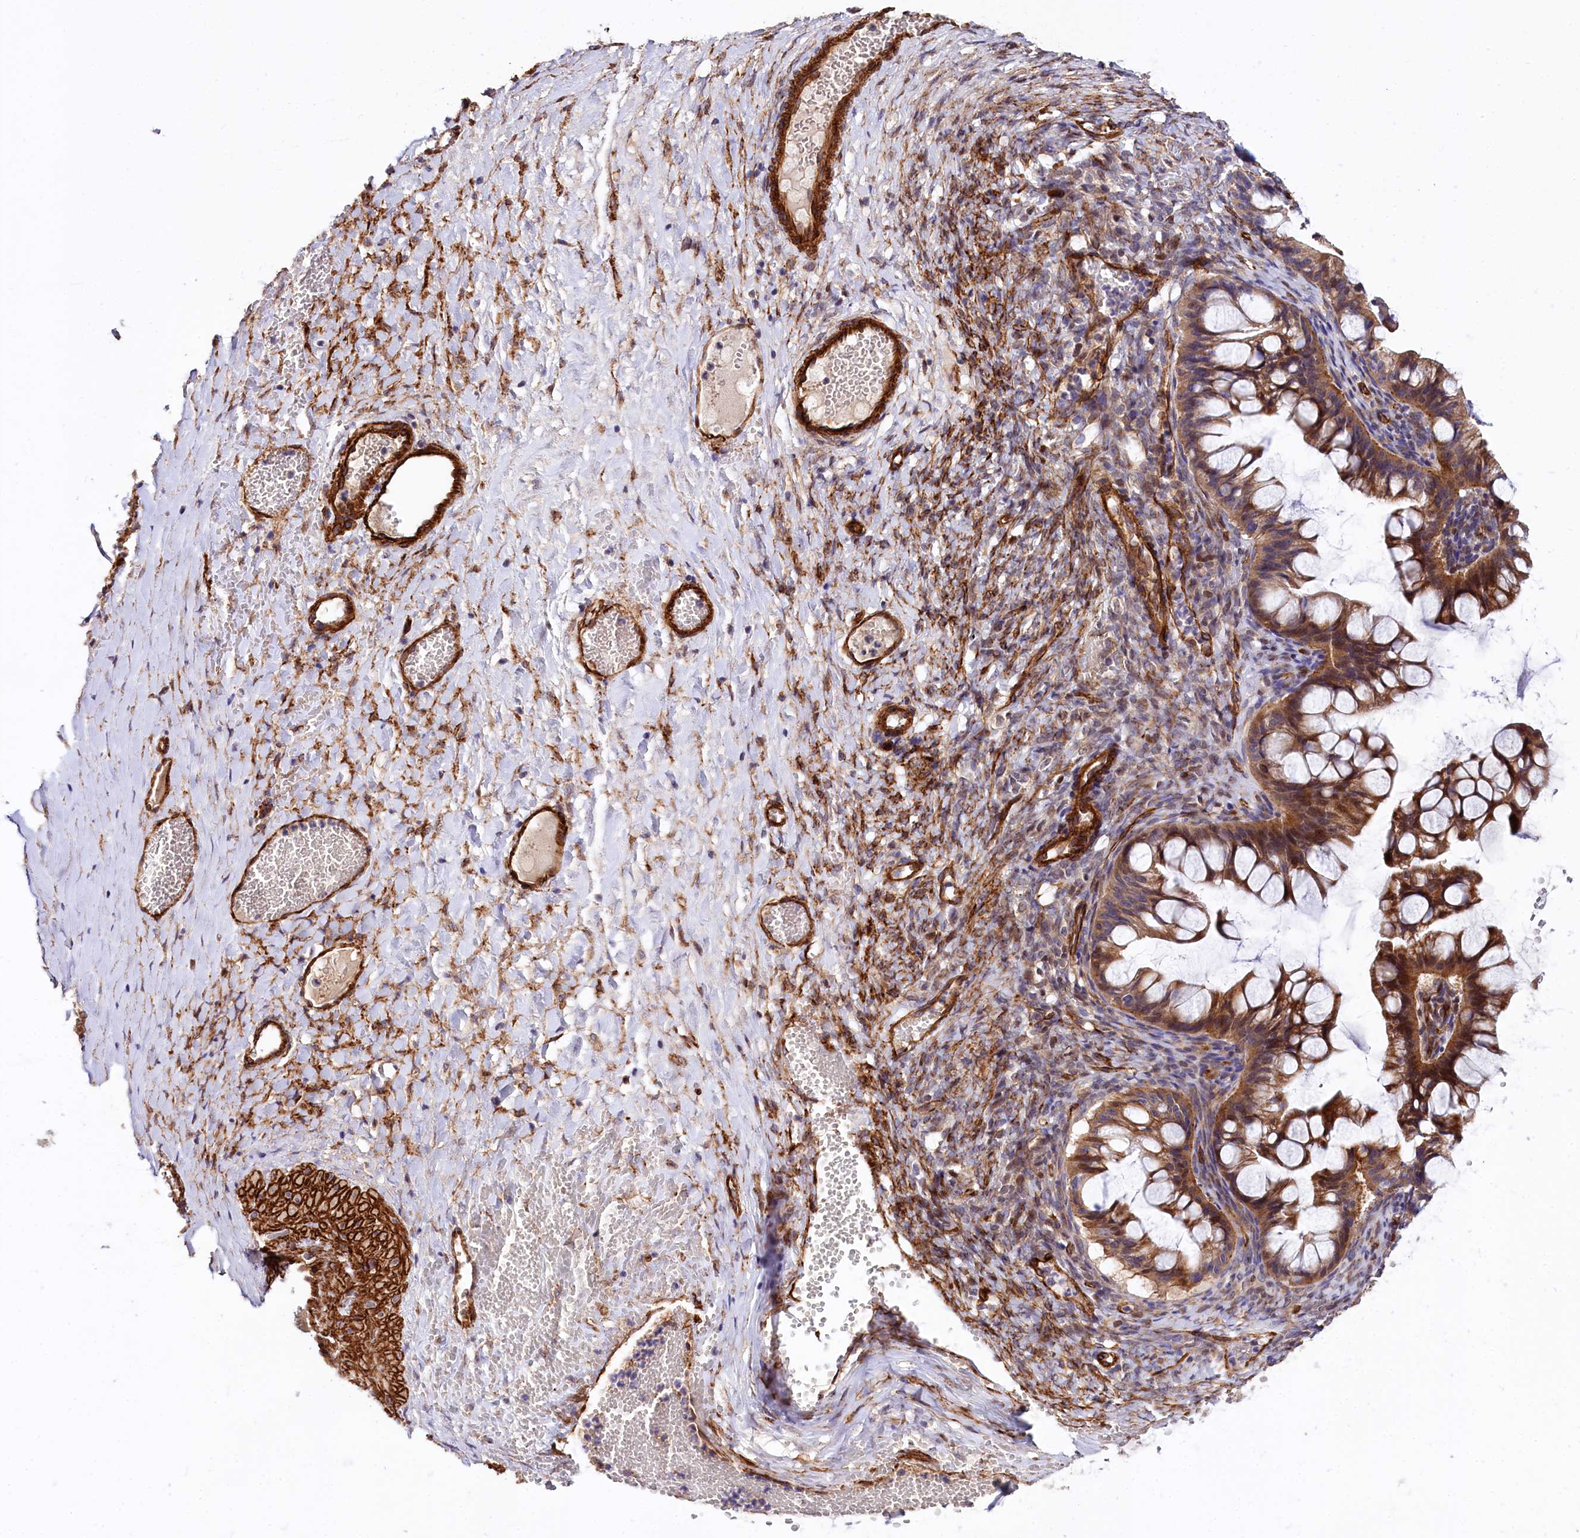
{"staining": {"intensity": "moderate", "quantity": ">75%", "location": "cytoplasmic/membranous,nuclear"}, "tissue": "ovarian cancer", "cell_type": "Tumor cells", "image_type": "cancer", "snomed": [{"axis": "morphology", "description": "Cystadenocarcinoma, mucinous, NOS"}, {"axis": "topography", "description": "Ovary"}], "caption": "Immunohistochemical staining of ovarian mucinous cystadenocarcinoma reveals moderate cytoplasmic/membranous and nuclear protein expression in approximately >75% of tumor cells.", "gene": "SPATS2", "patient": {"sex": "female", "age": 73}}